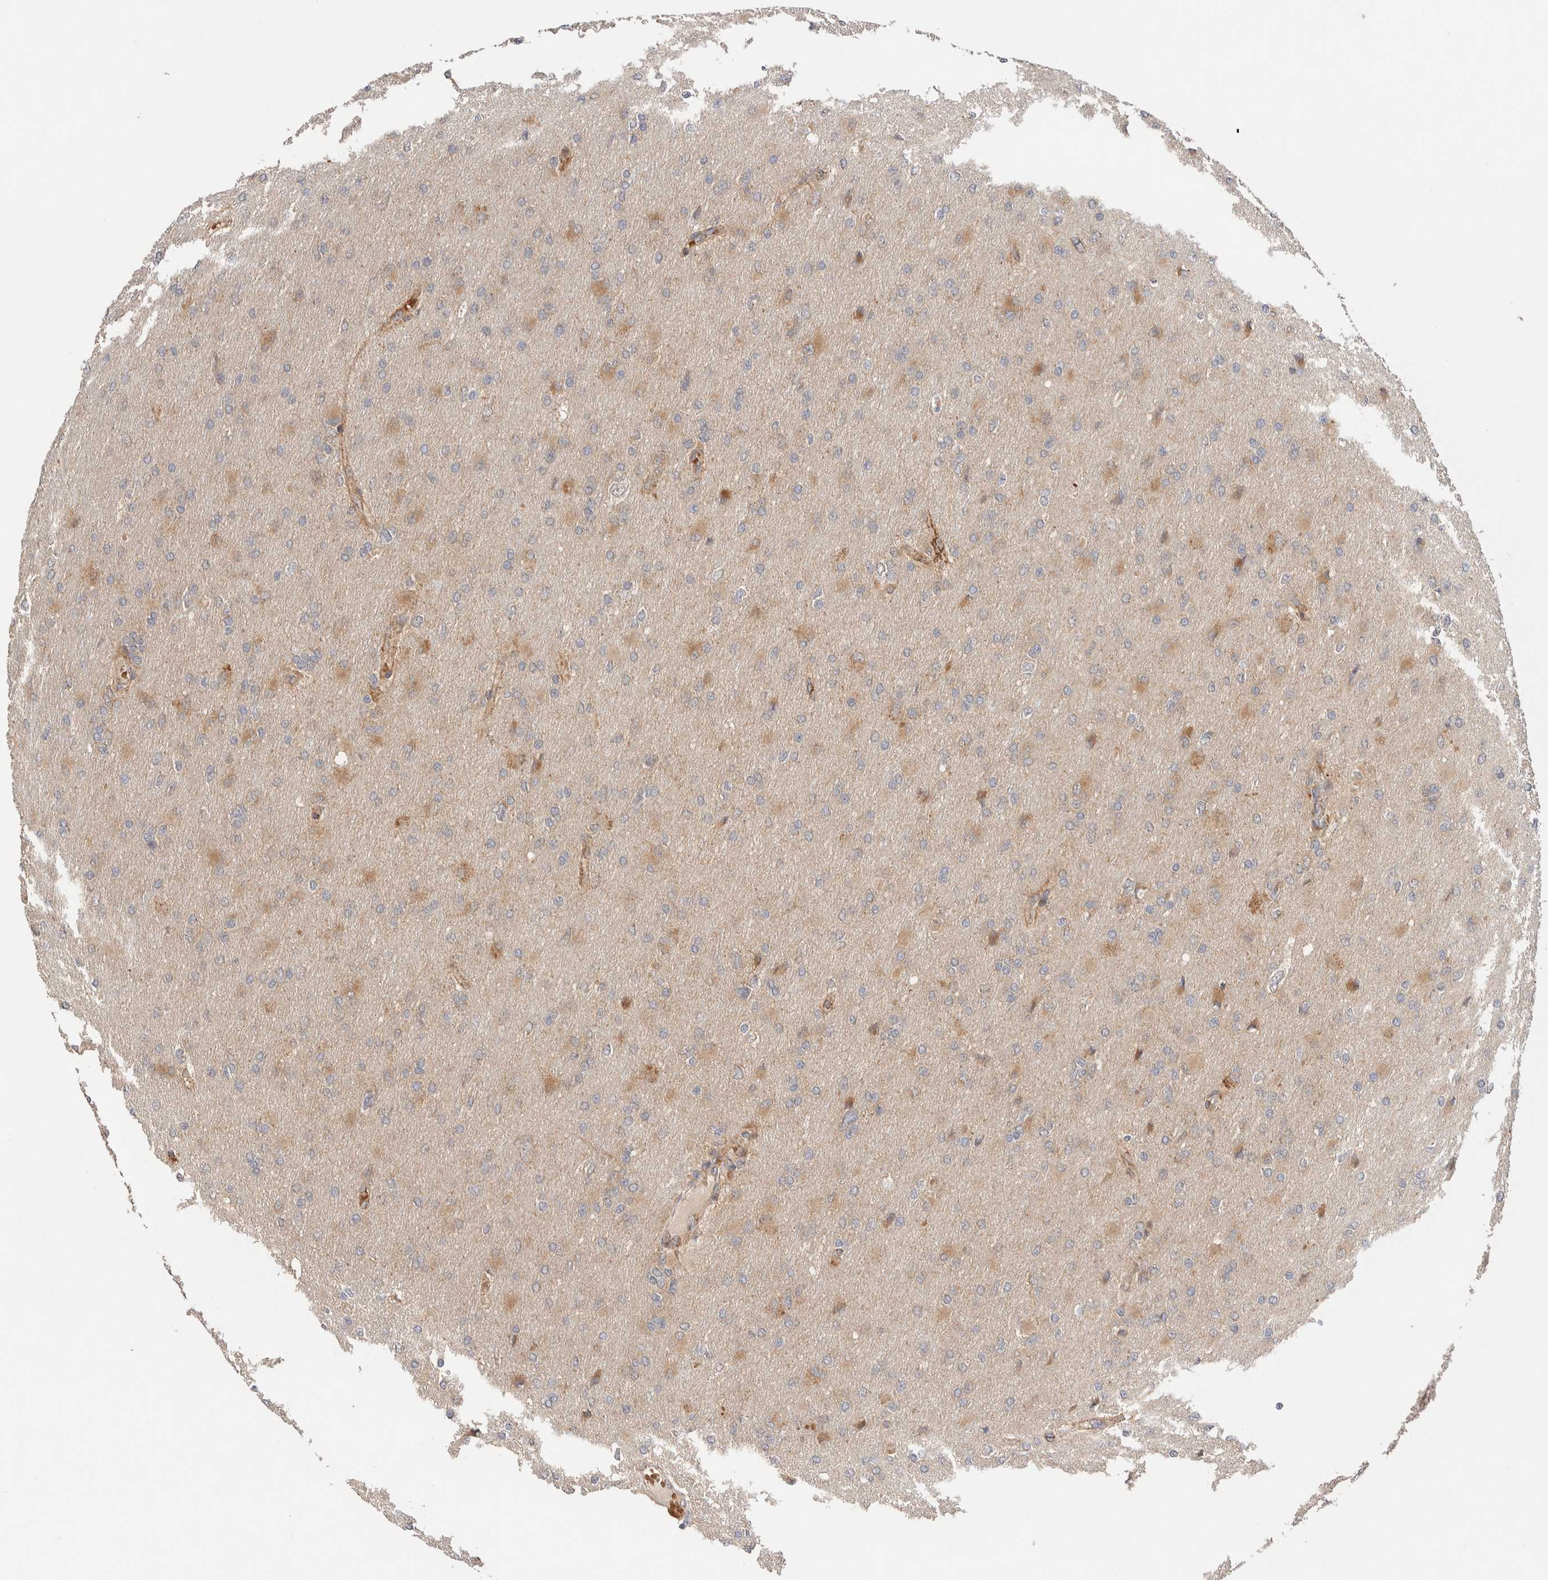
{"staining": {"intensity": "weak", "quantity": "25%-75%", "location": "cytoplasmic/membranous"}, "tissue": "glioma", "cell_type": "Tumor cells", "image_type": "cancer", "snomed": [{"axis": "morphology", "description": "Glioma, malignant, High grade"}, {"axis": "topography", "description": "Cerebral cortex"}], "caption": "About 25%-75% of tumor cells in glioma show weak cytoplasmic/membranous protein expression as visualized by brown immunohistochemical staining.", "gene": "CASK", "patient": {"sex": "female", "age": 36}}